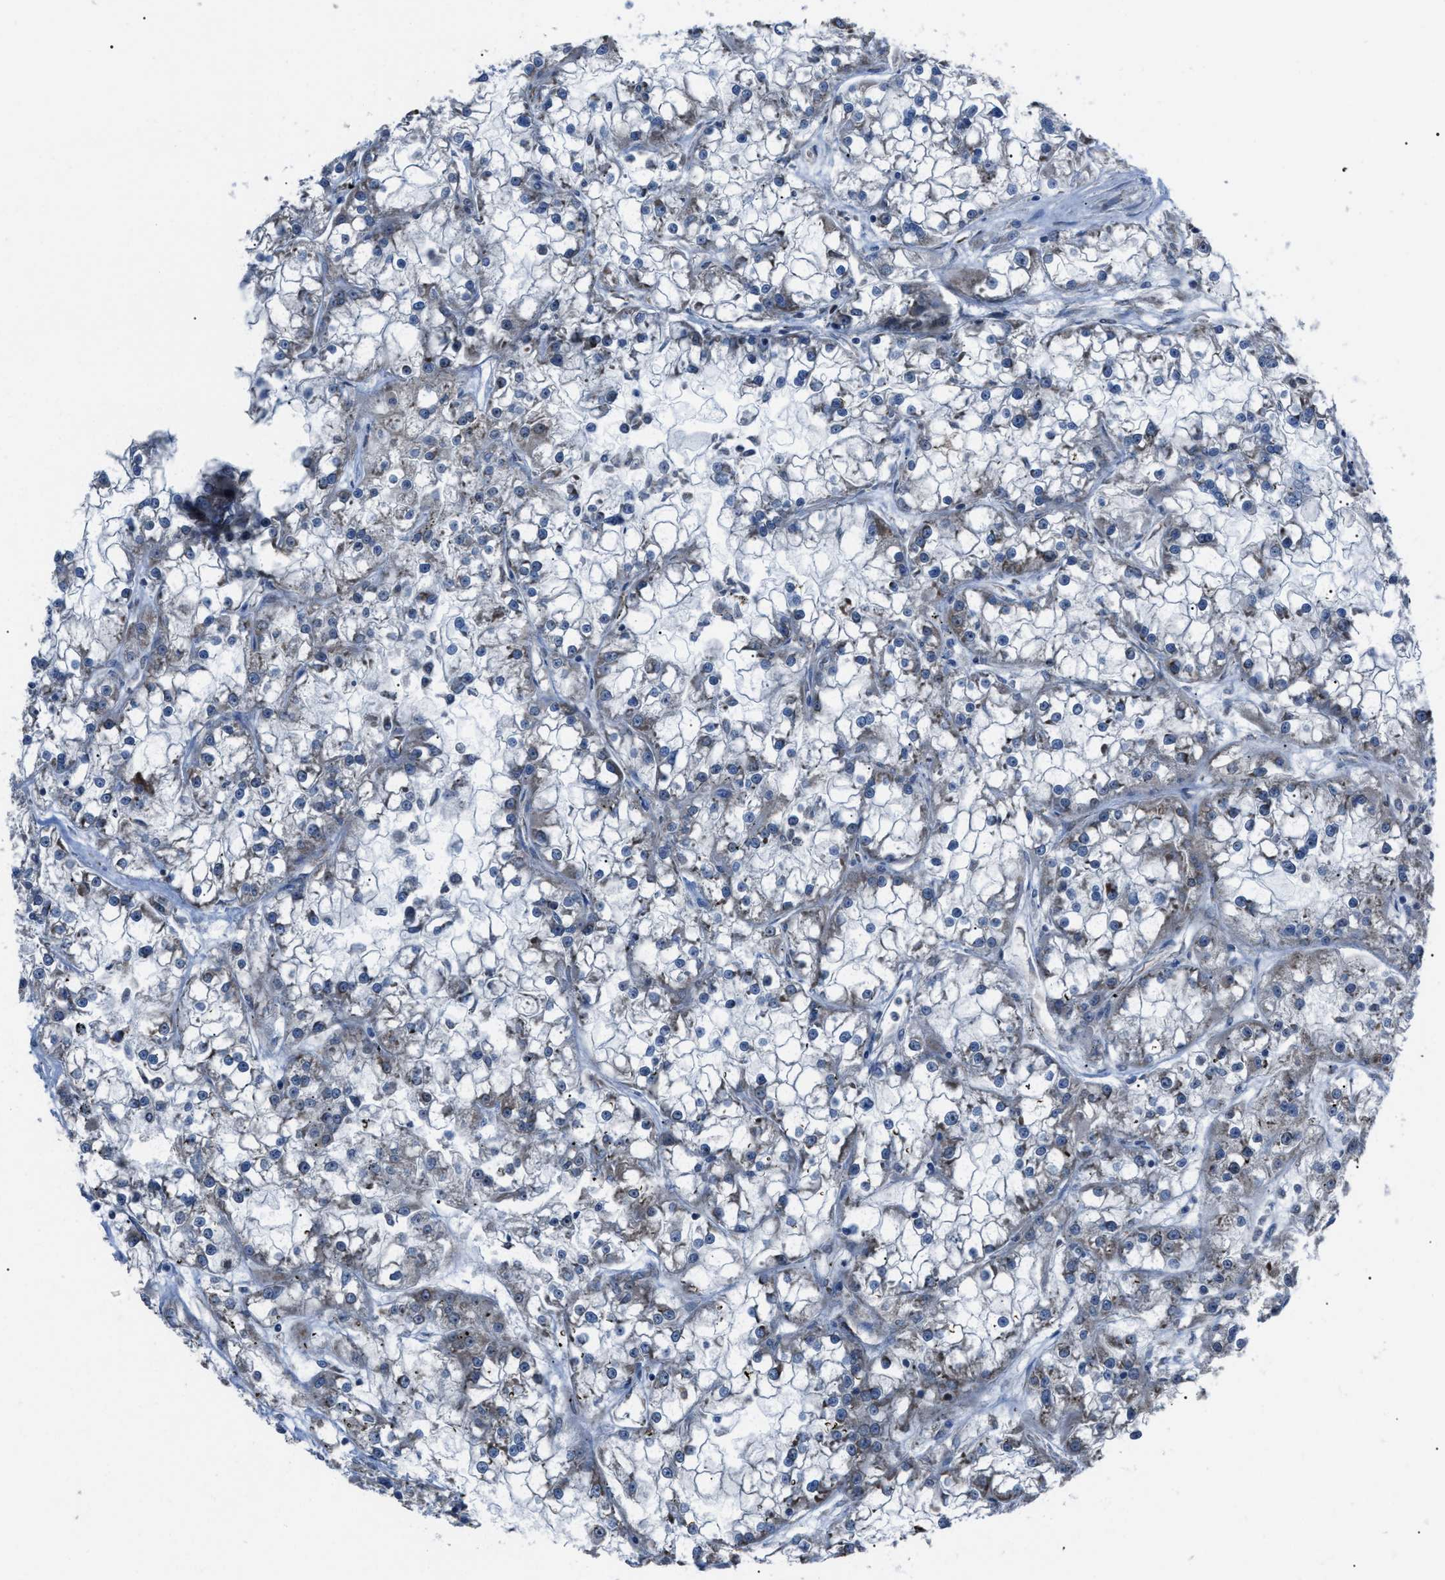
{"staining": {"intensity": "negative", "quantity": "none", "location": "none"}, "tissue": "renal cancer", "cell_type": "Tumor cells", "image_type": "cancer", "snomed": [{"axis": "morphology", "description": "Adenocarcinoma, NOS"}, {"axis": "topography", "description": "Kidney"}], "caption": "Immunohistochemistry (IHC) histopathology image of human adenocarcinoma (renal) stained for a protein (brown), which reveals no staining in tumor cells.", "gene": "AGO2", "patient": {"sex": "female", "age": 52}}